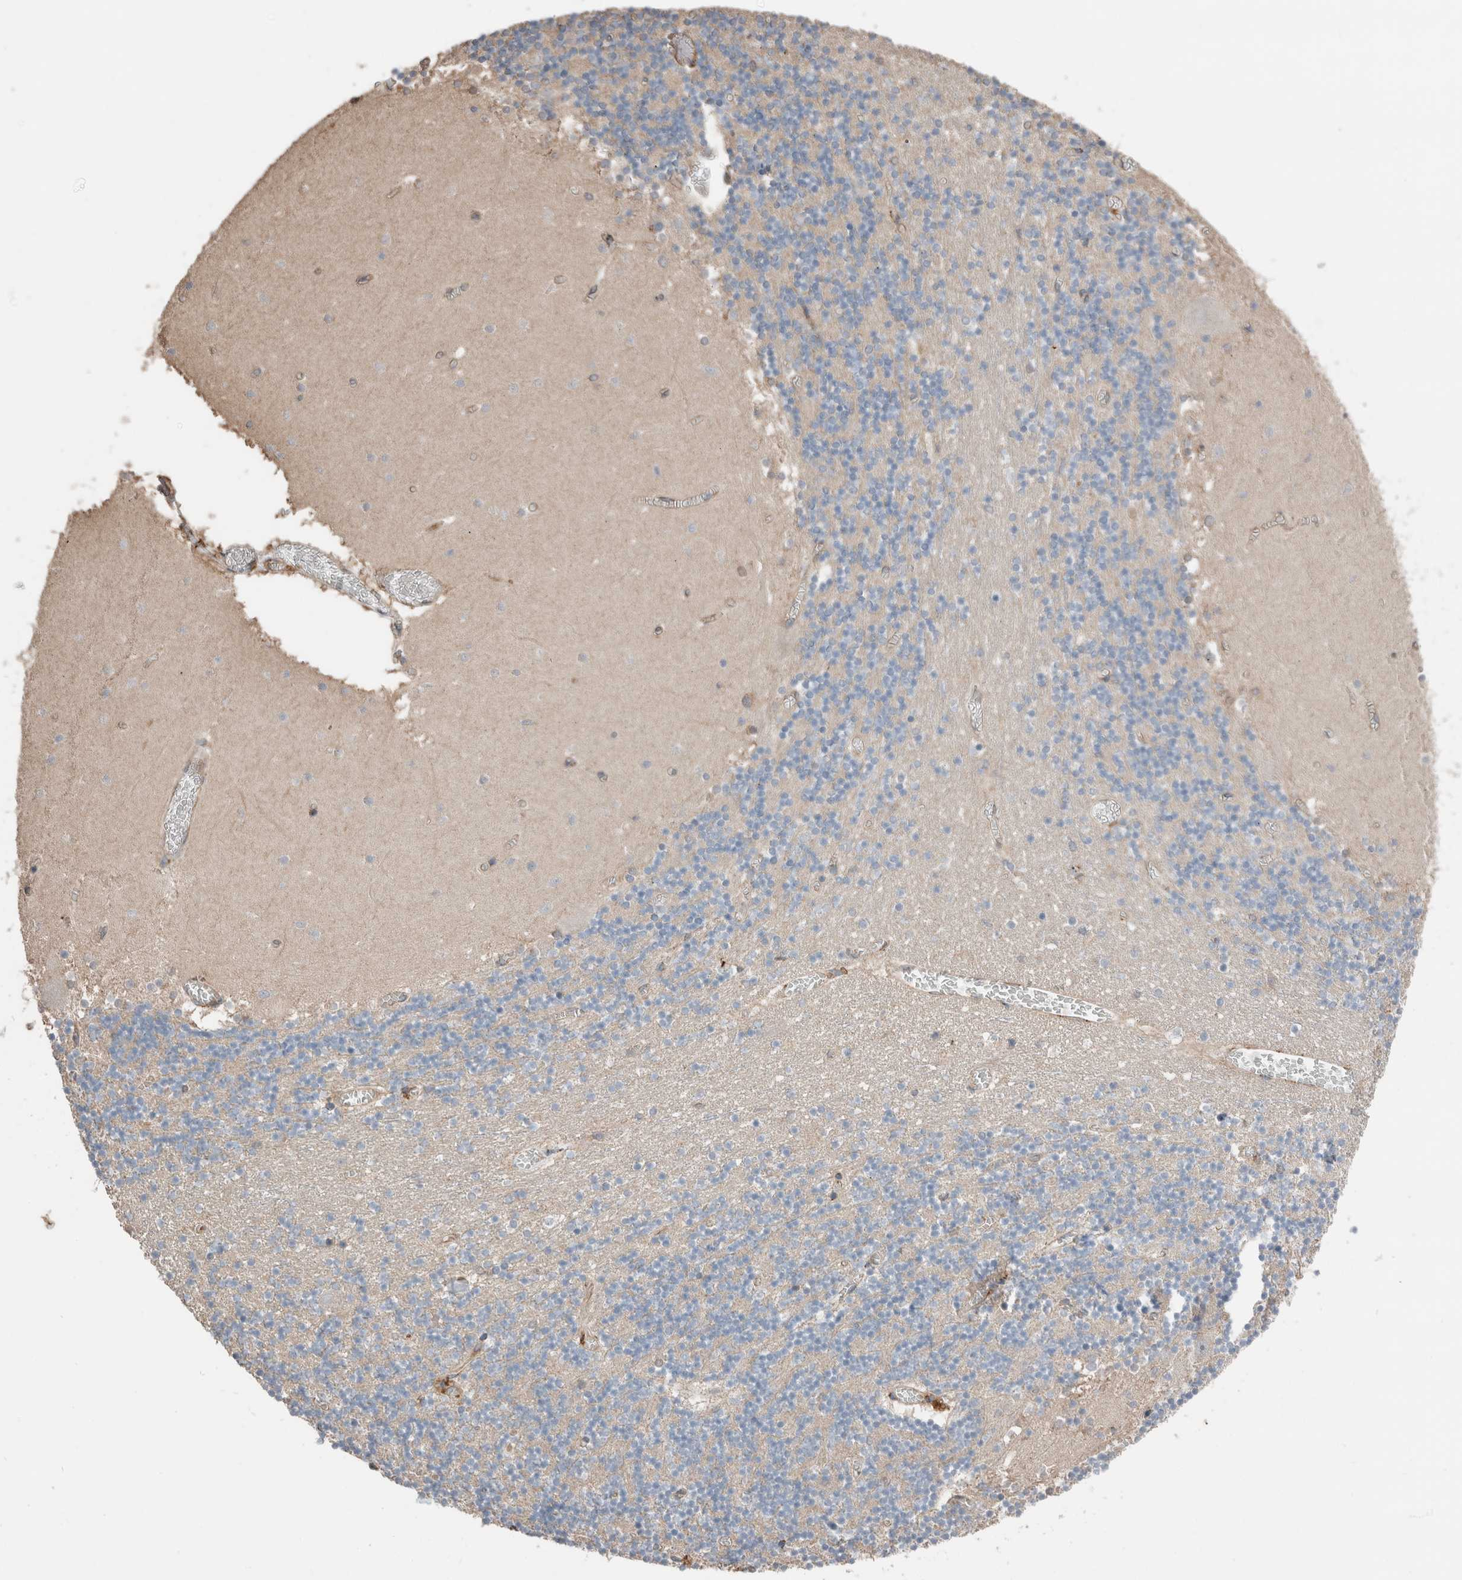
{"staining": {"intensity": "negative", "quantity": "none", "location": "none"}, "tissue": "cerebellum", "cell_type": "Cells in granular layer", "image_type": "normal", "snomed": [{"axis": "morphology", "description": "Normal tissue, NOS"}, {"axis": "topography", "description": "Cerebellum"}], "caption": "Immunohistochemistry image of normal cerebellum: cerebellum stained with DAB (3,3'-diaminobenzidine) reveals no significant protein expression in cells in granular layer.", "gene": "ERAP2", "patient": {"sex": "female", "age": 28}}